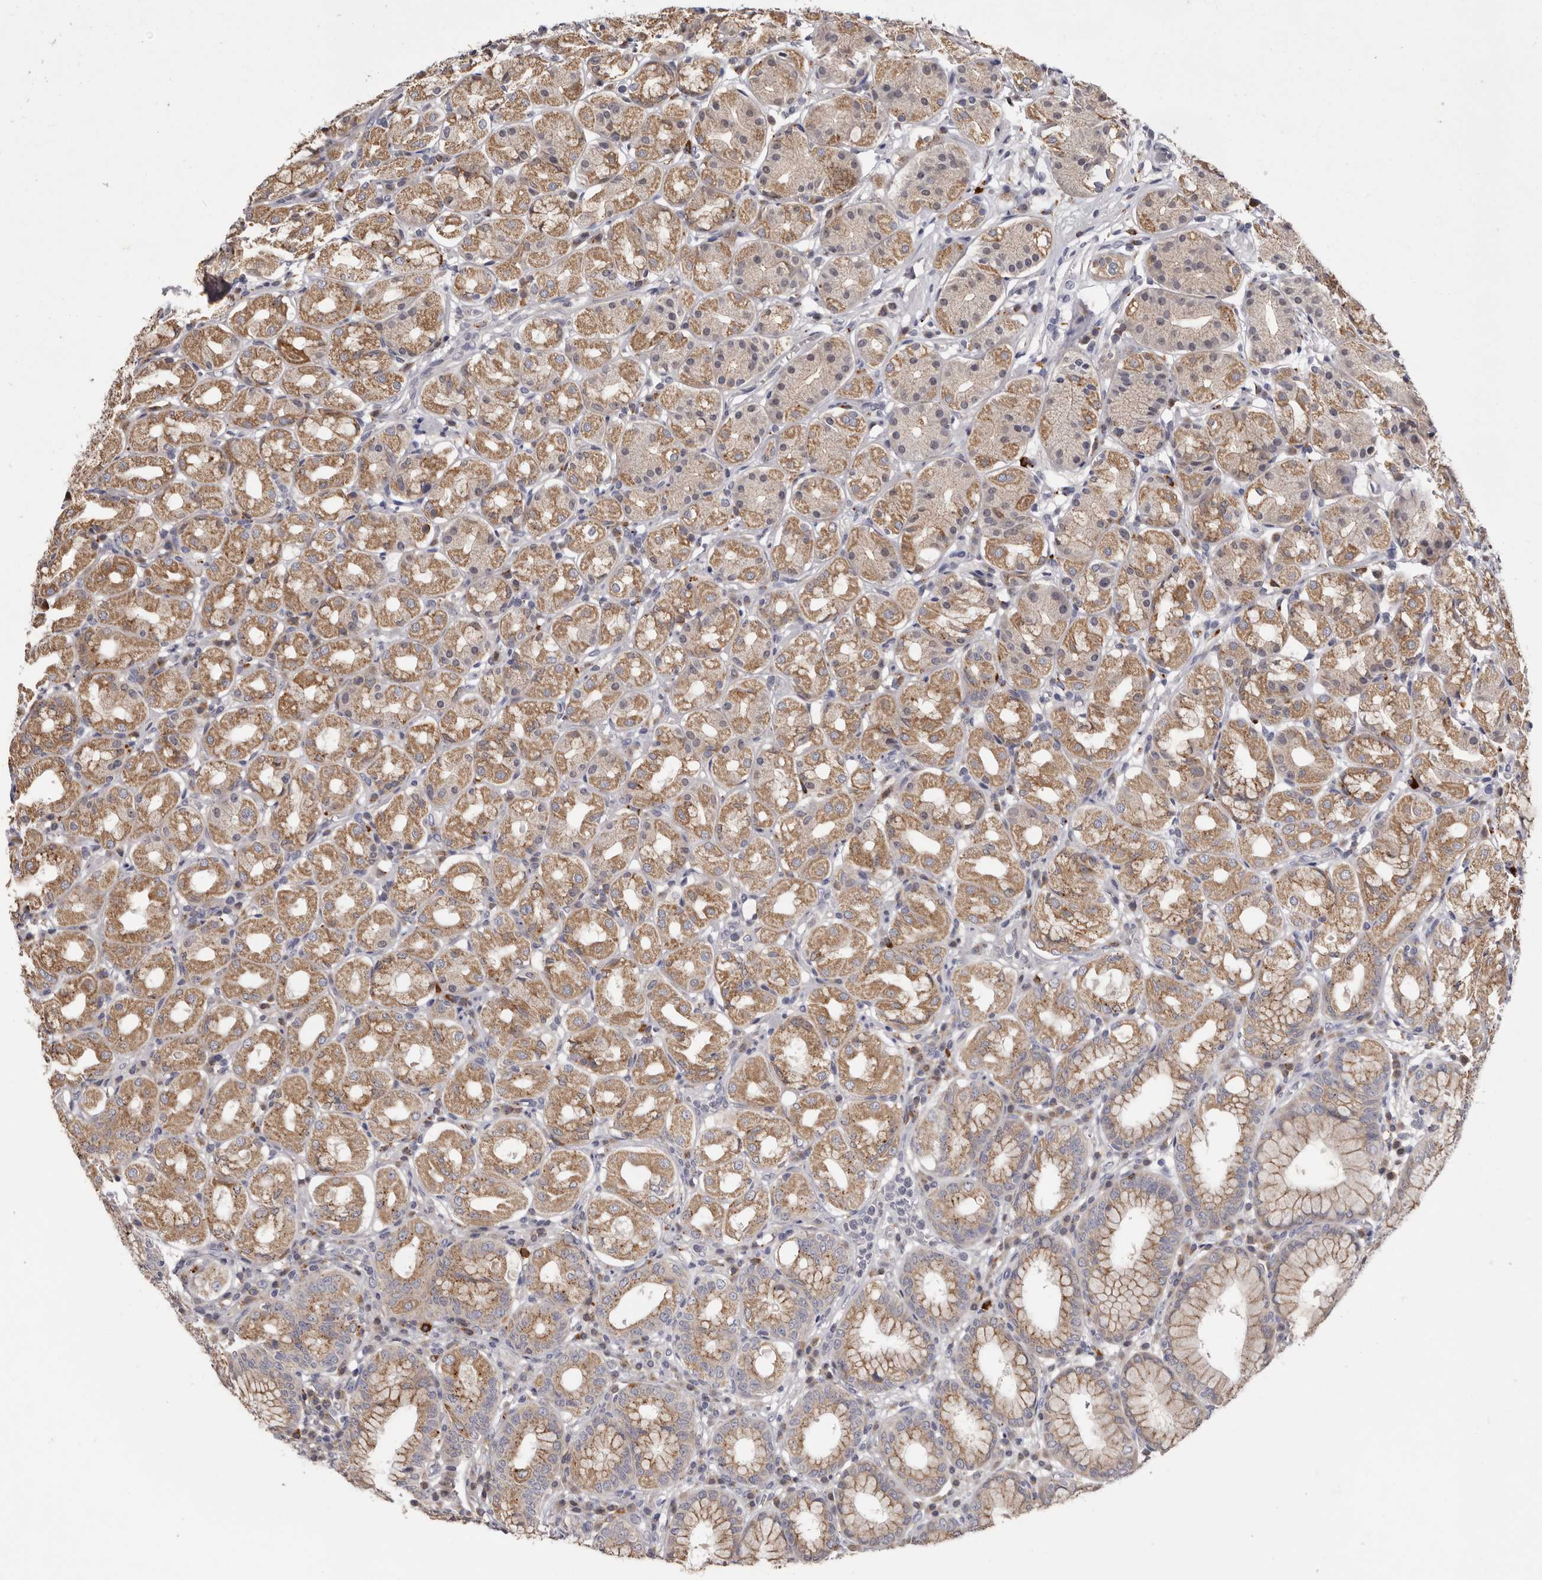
{"staining": {"intensity": "moderate", "quantity": "25%-75%", "location": "cytoplasmic/membranous"}, "tissue": "stomach", "cell_type": "Glandular cells", "image_type": "normal", "snomed": [{"axis": "morphology", "description": "Normal tissue, NOS"}, {"axis": "topography", "description": "Stomach"}, {"axis": "topography", "description": "Stomach, lower"}], "caption": "Immunohistochemistry (DAB) staining of unremarkable human stomach reveals moderate cytoplasmic/membranous protein staining in about 25%-75% of glandular cells.", "gene": "DAP", "patient": {"sex": "female", "age": 56}}